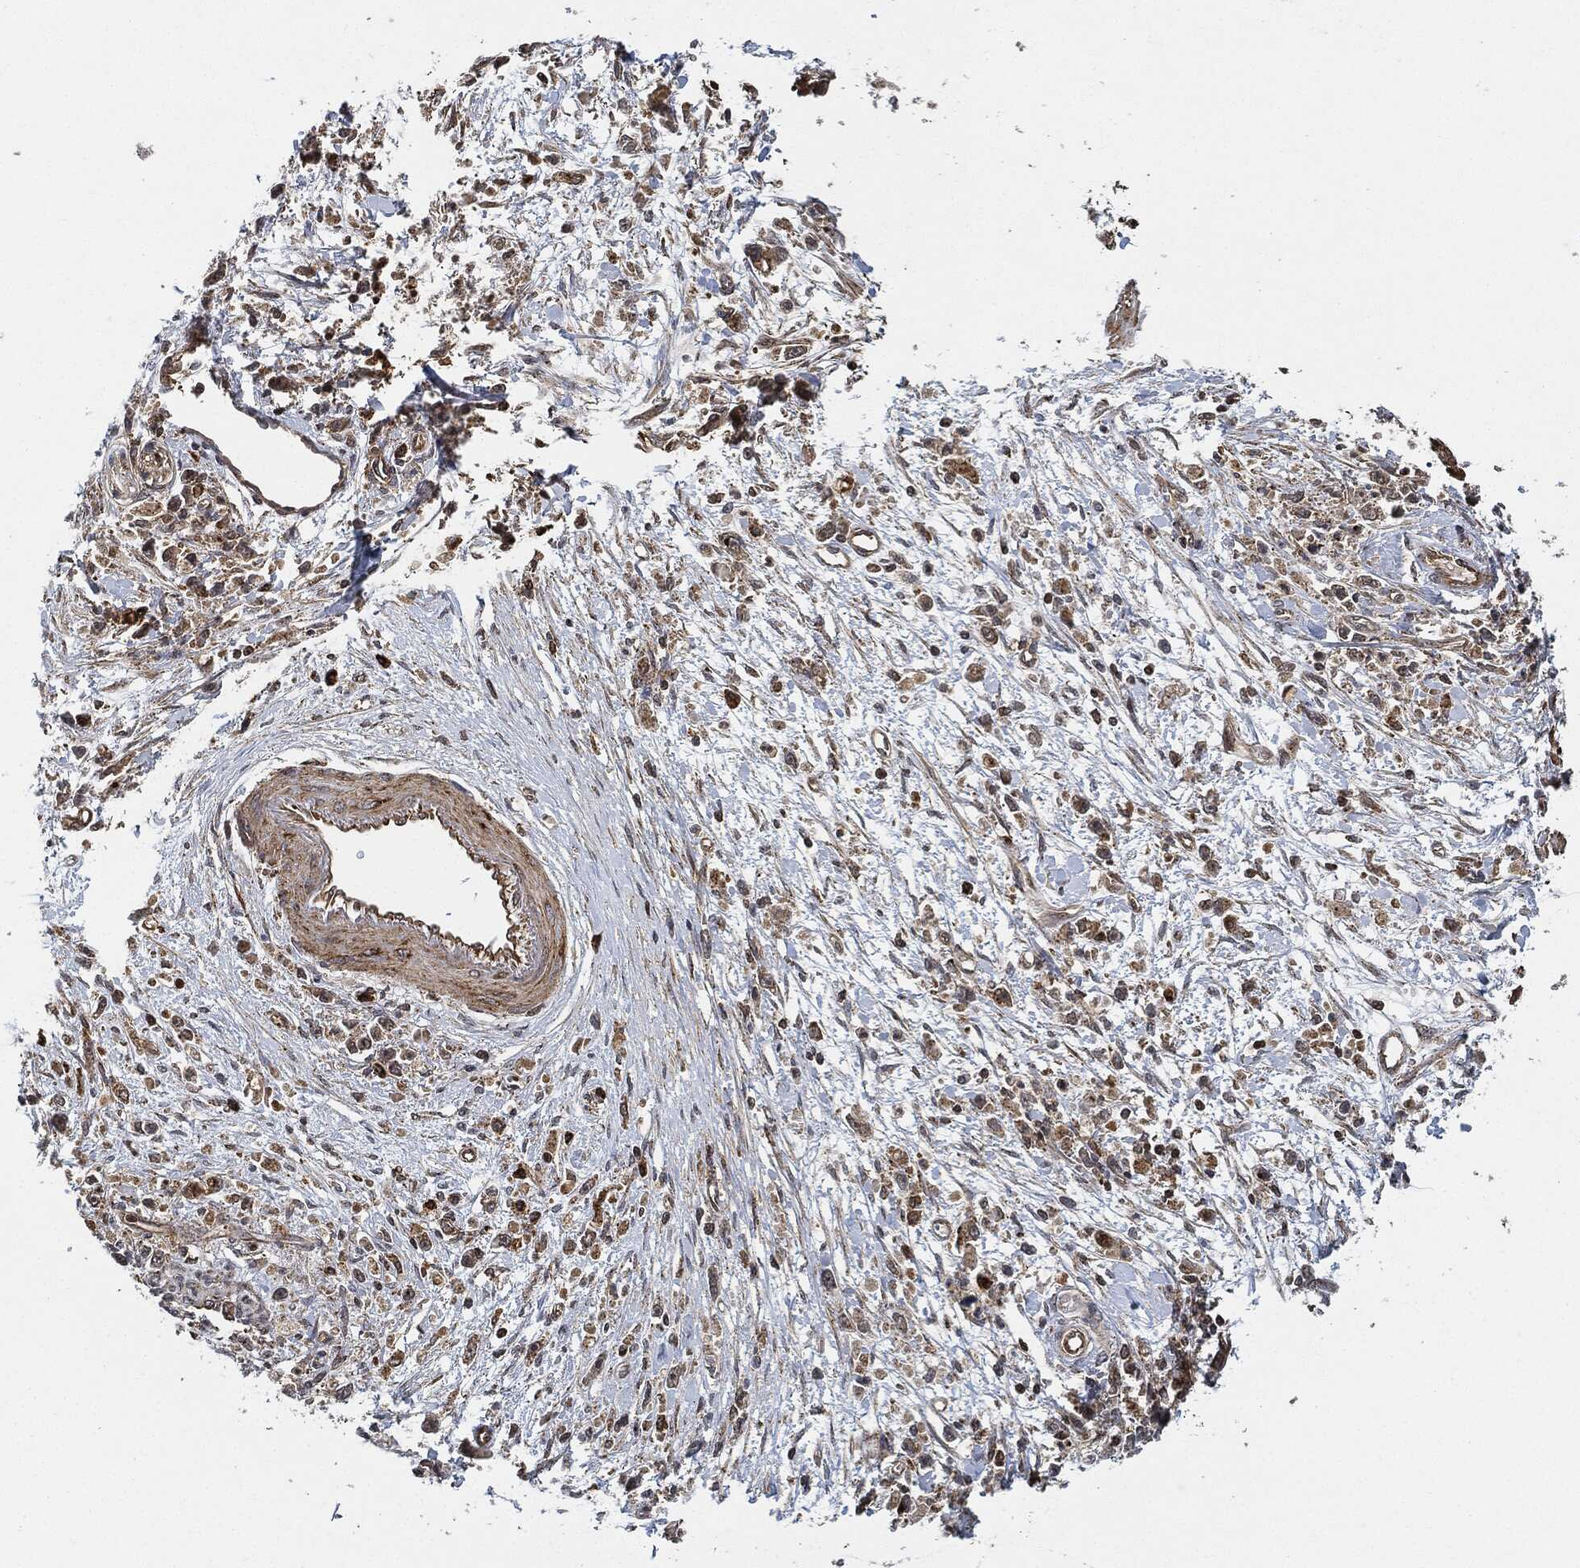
{"staining": {"intensity": "moderate", "quantity": ">75%", "location": "cytoplasmic/membranous"}, "tissue": "stomach cancer", "cell_type": "Tumor cells", "image_type": "cancer", "snomed": [{"axis": "morphology", "description": "Adenocarcinoma, NOS"}, {"axis": "topography", "description": "Stomach"}], "caption": "Protein expression analysis of human adenocarcinoma (stomach) reveals moderate cytoplasmic/membranous expression in approximately >75% of tumor cells.", "gene": "MAP3K3", "patient": {"sex": "female", "age": 59}}